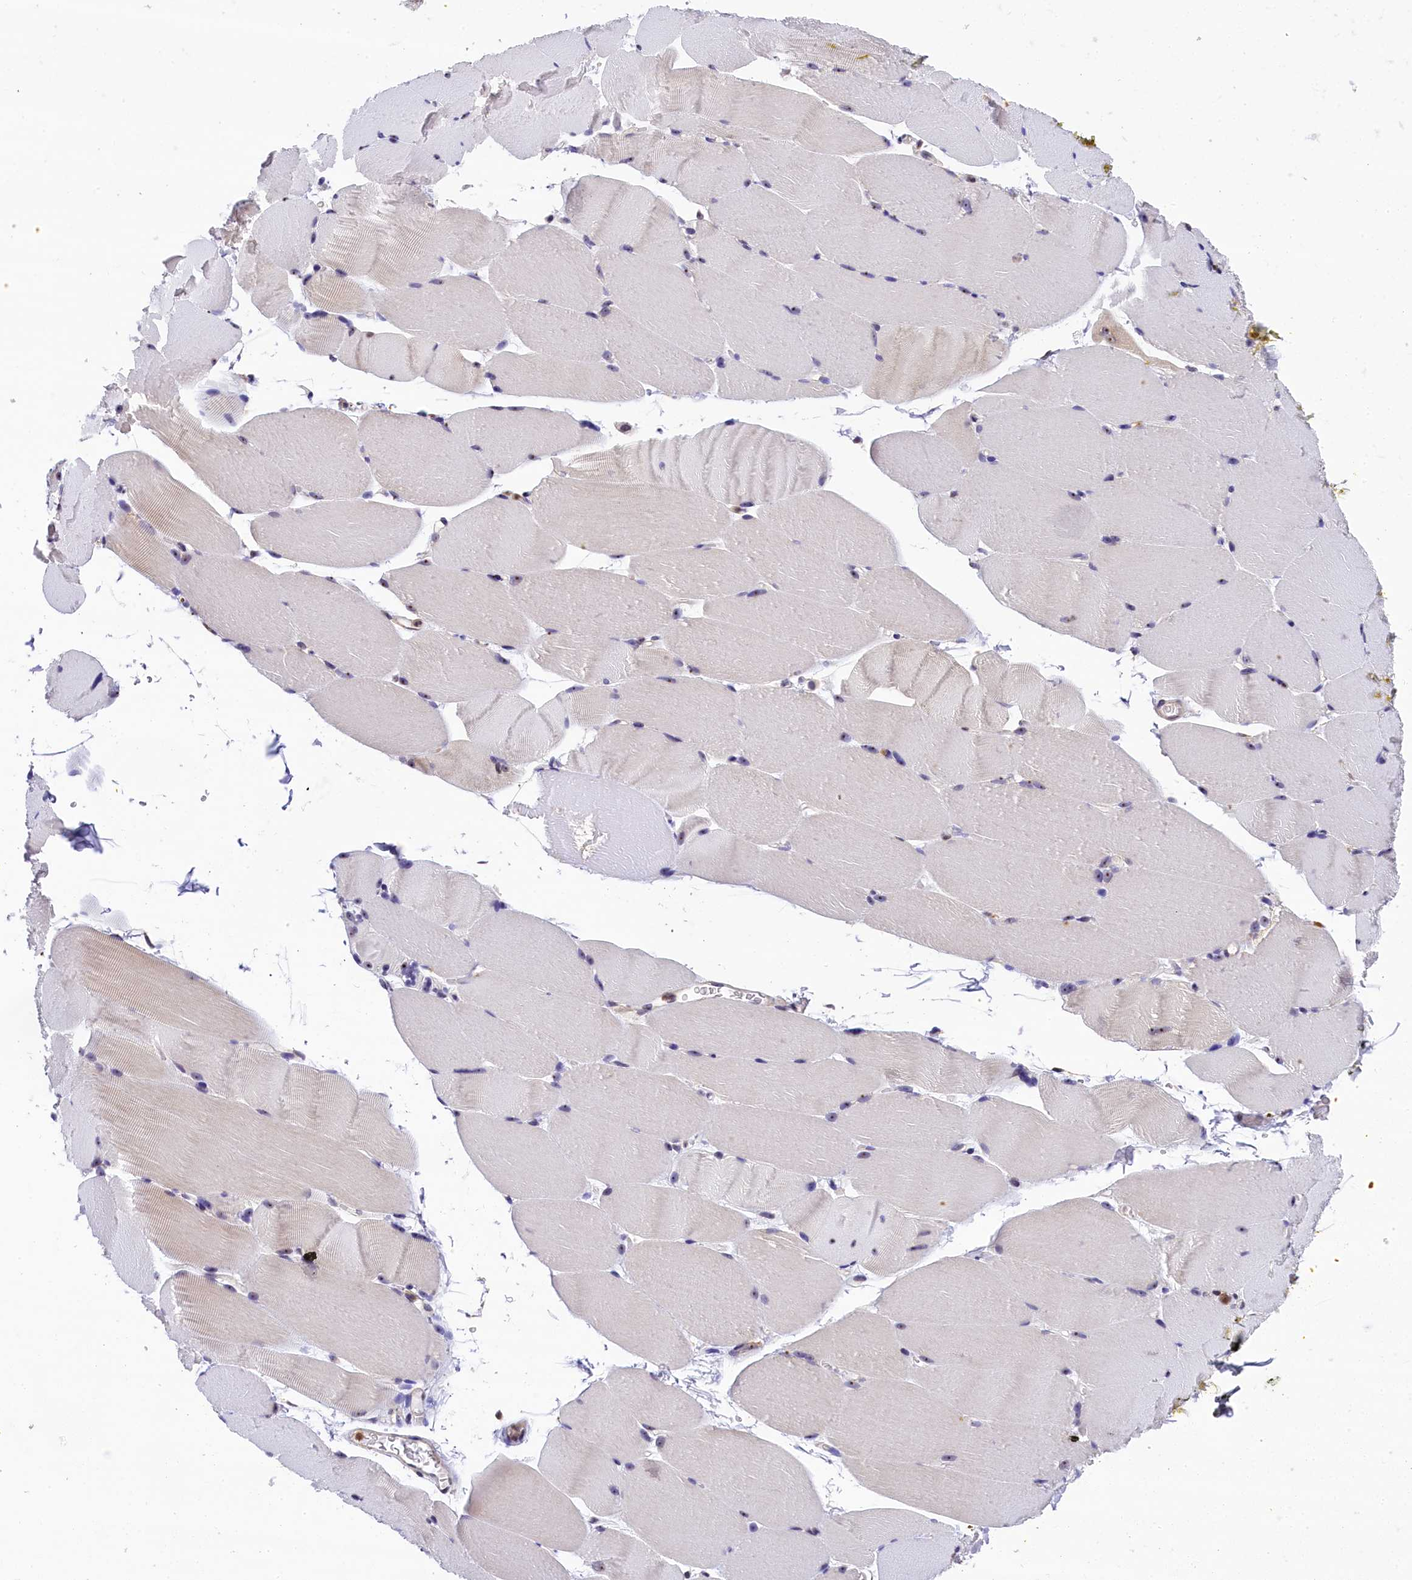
{"staining": {"intensity": "weak", "quantity": "<25%", "location": "nuclear"}, "tissue": "skeletal muscle", "cell_type": "Myocytes", "image_type": "normal", "snomed": [{"axis": "morphology", "description": "Normal tissue, NOS"}, {"axis": "topography", "description": "Skeletal muscle"}, {"axis": "topography", "description": "Parathyroid gland"}], "caption": "Immunohistochemistry of benign skeletal muscle shows no staining in myocytes. Brightfield microscopy of immunohistochemistry (IHC) stained with DAB (3,3'-diaminobenzidine) (brown) and hematoxylin (blue), captured at high magnification.", "gene": "EIF6", "patient": {"sex": "female", "age": 37}}